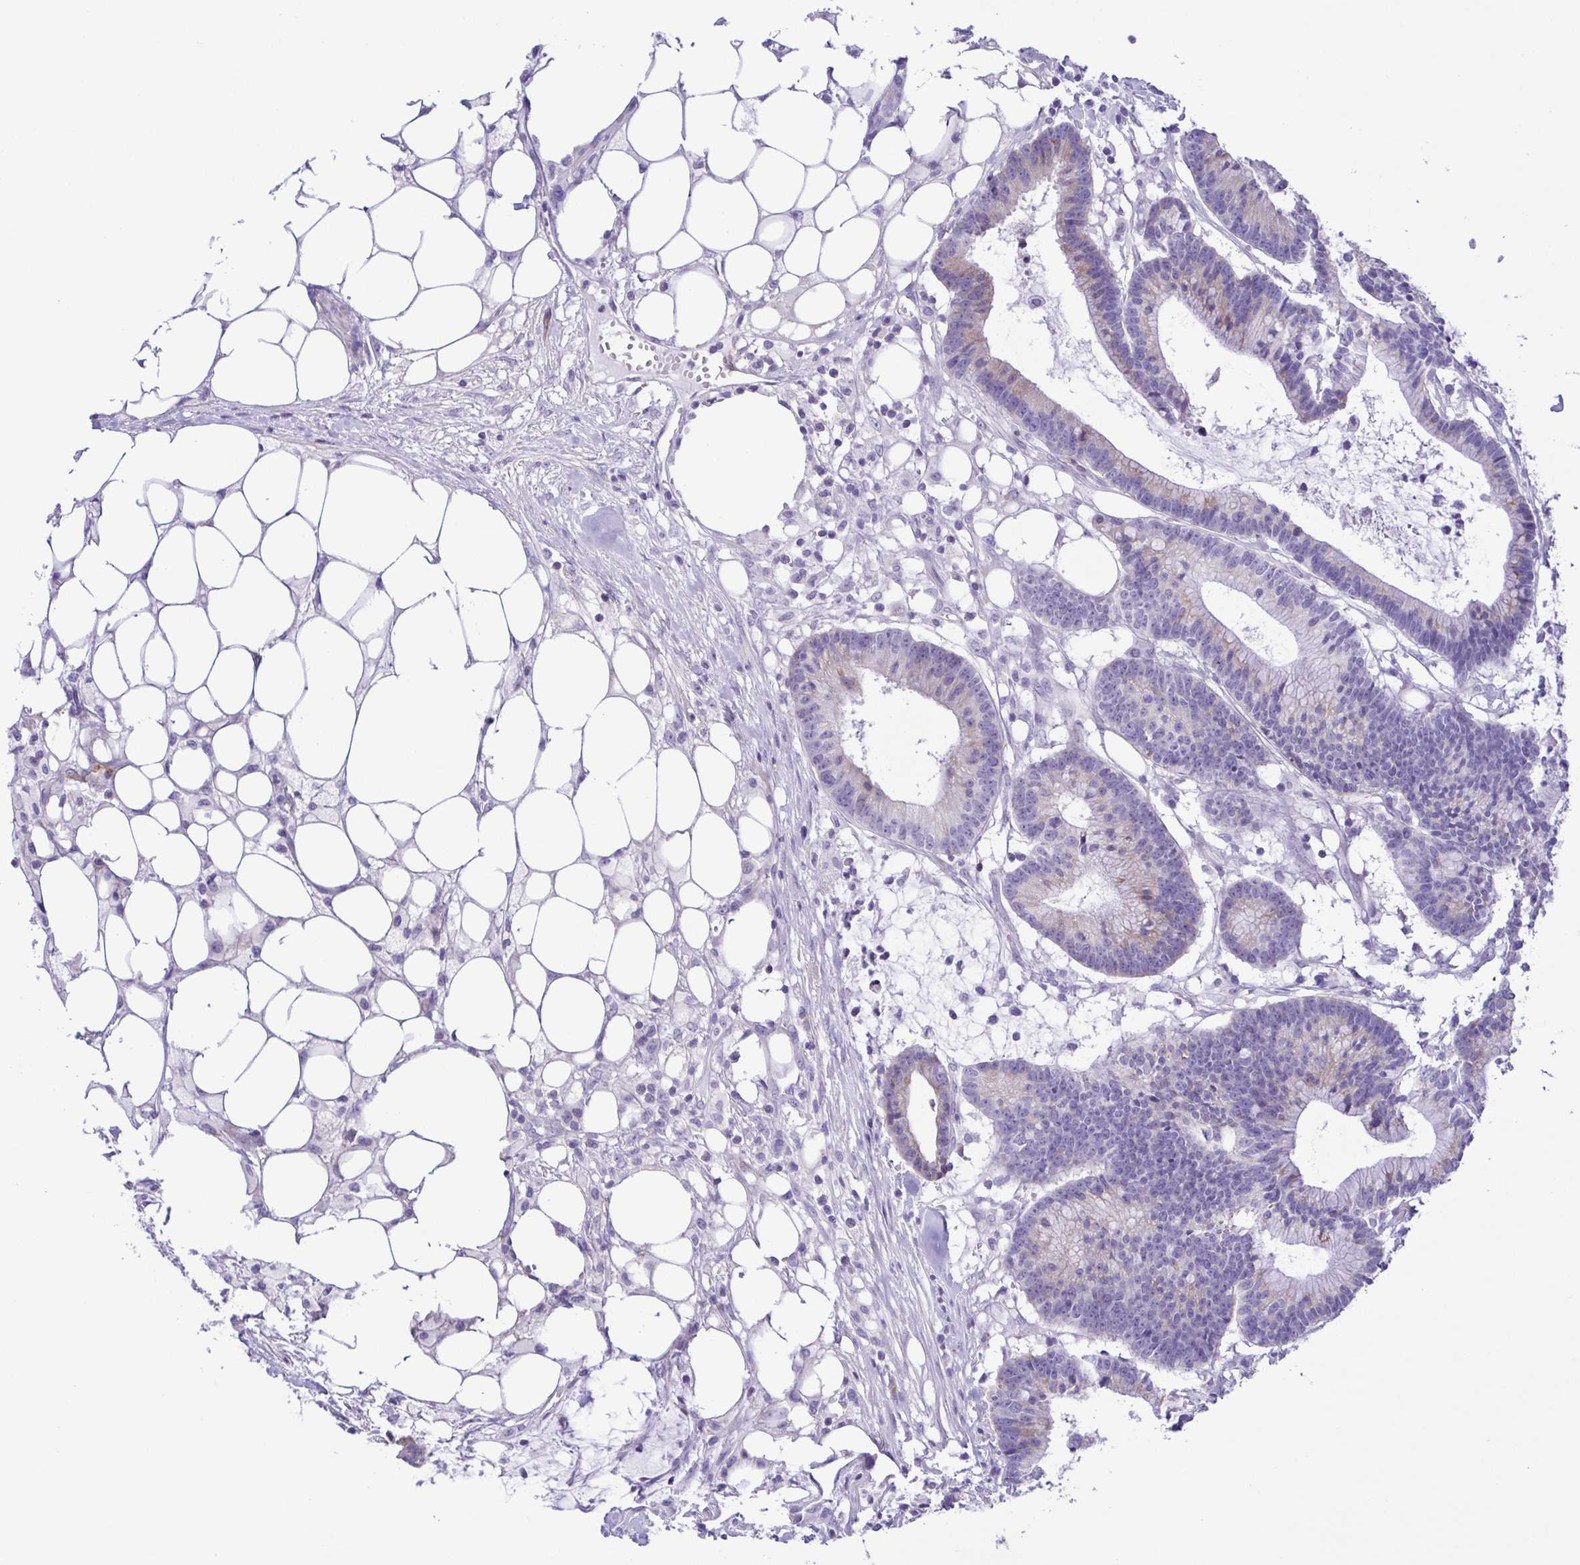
{"staining": {"intensity": "weak", "quantity": "<25%", "location": "cytoplasmic/membranous"}, "tissue": "colorectal cancer", "cell_type": "Tumor cells", "image_type": "cancer", "snomed": [{"axis": "morphology", "description": "Adenocarcinoma, NOS"}, {"axis": "topography", "description": "Colon"}], "caption": "High magnification brightfield microscopy of colorectal cancer stained with DAB (3,3'-diaminobenzidine) (brown) and counterstained with hematoxylin (blue): tumor cells show no significant staining.", "gene": "GPR182", "patient": {"sex": "female", "age": 78}}